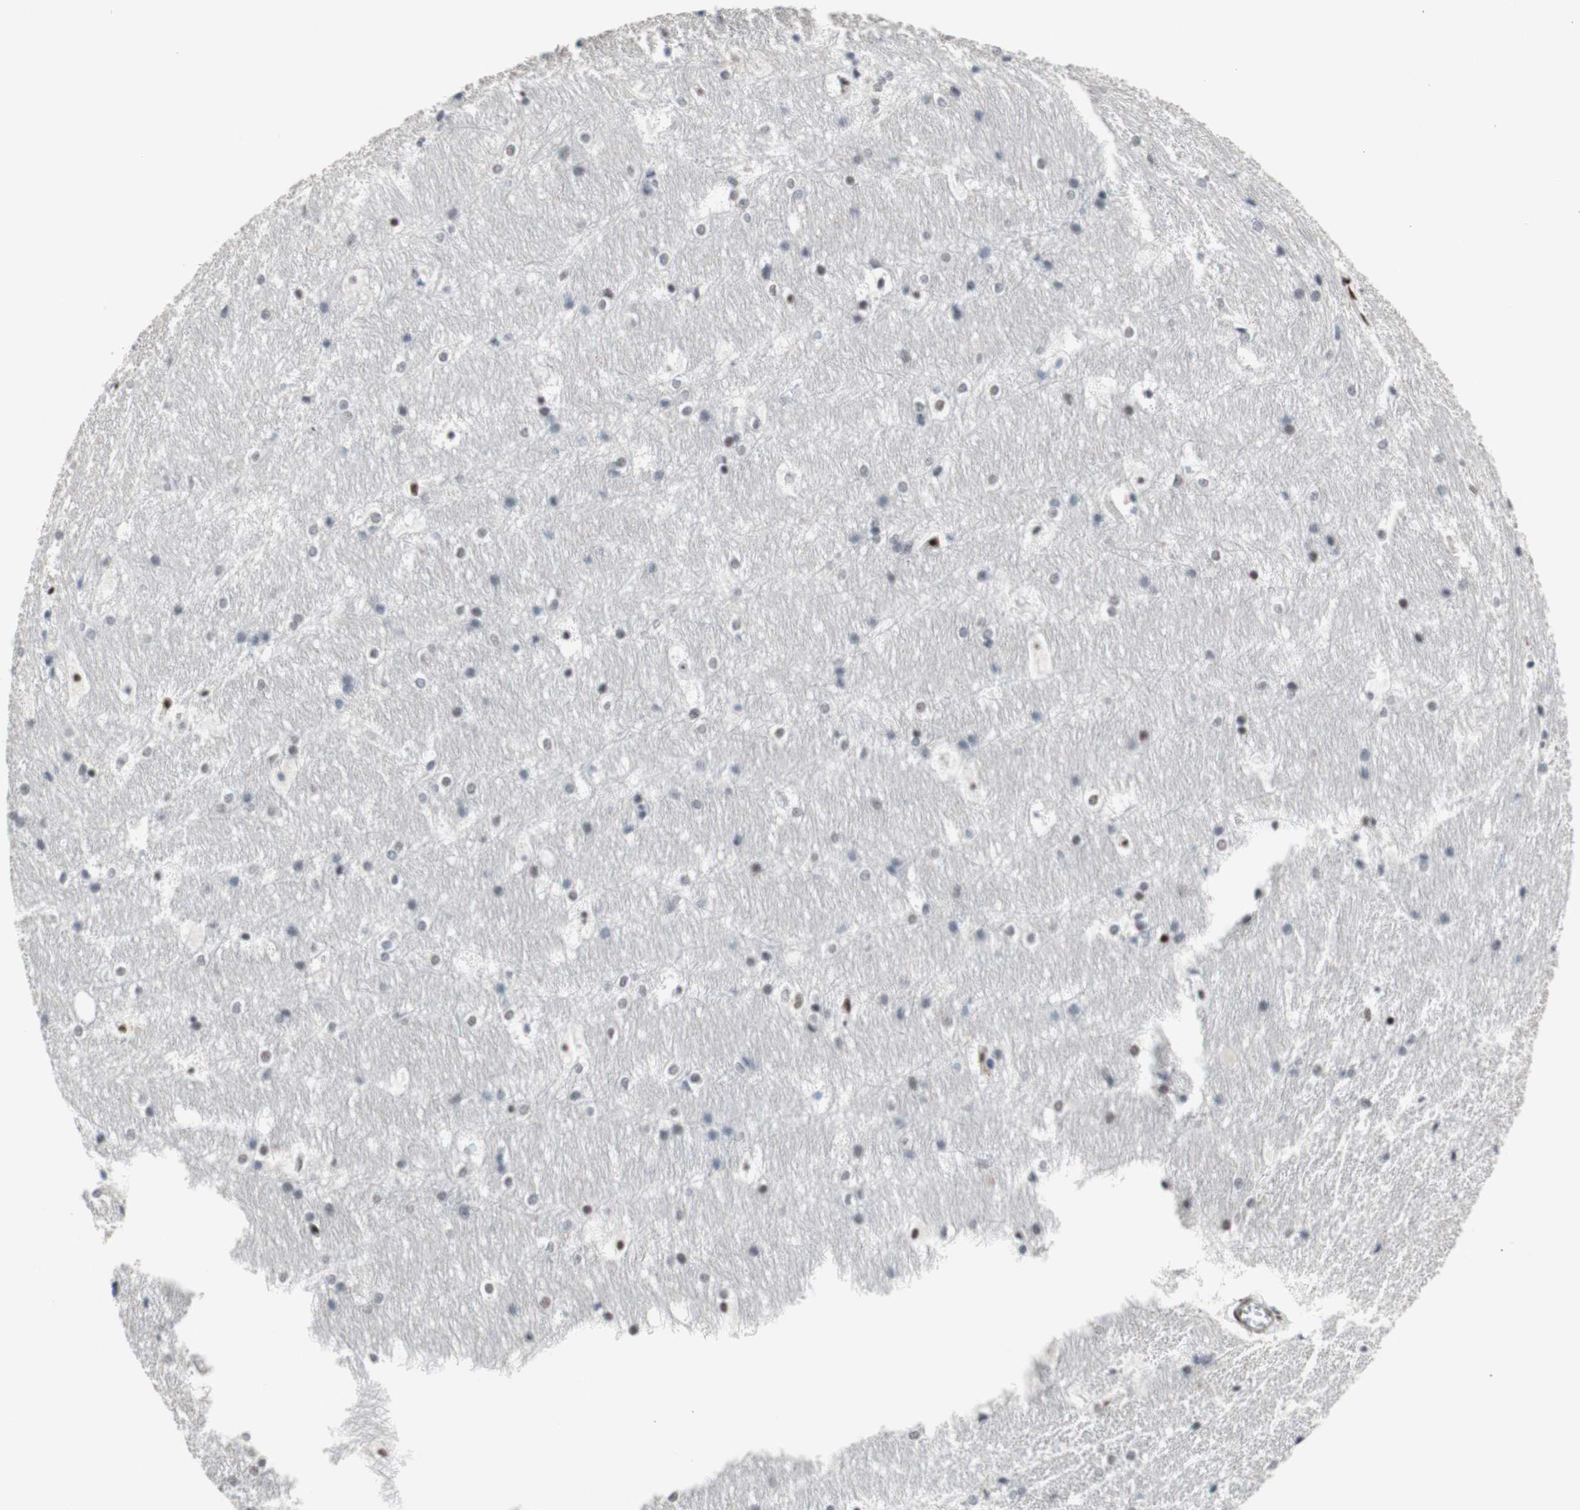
{"staining": {"intensity": "strong", "quantity": "<25%", "location": "nuclear"}, "tissue": "hippocampus", "cell_type": "Glial cells", "image_type": "normal", "snomed": [{"axis": "morphology", "description": "Normal tissue, NOS"}, {"axis": "topography", "description": "Hippocampus"}], "caption": "Immunohistochemical staining of benign hippocampus exhibits strong nuclear protein positivity in about <25% of glial cells.", "gene": "TLE1", "patient": {"sex": "female", "age": 19}}